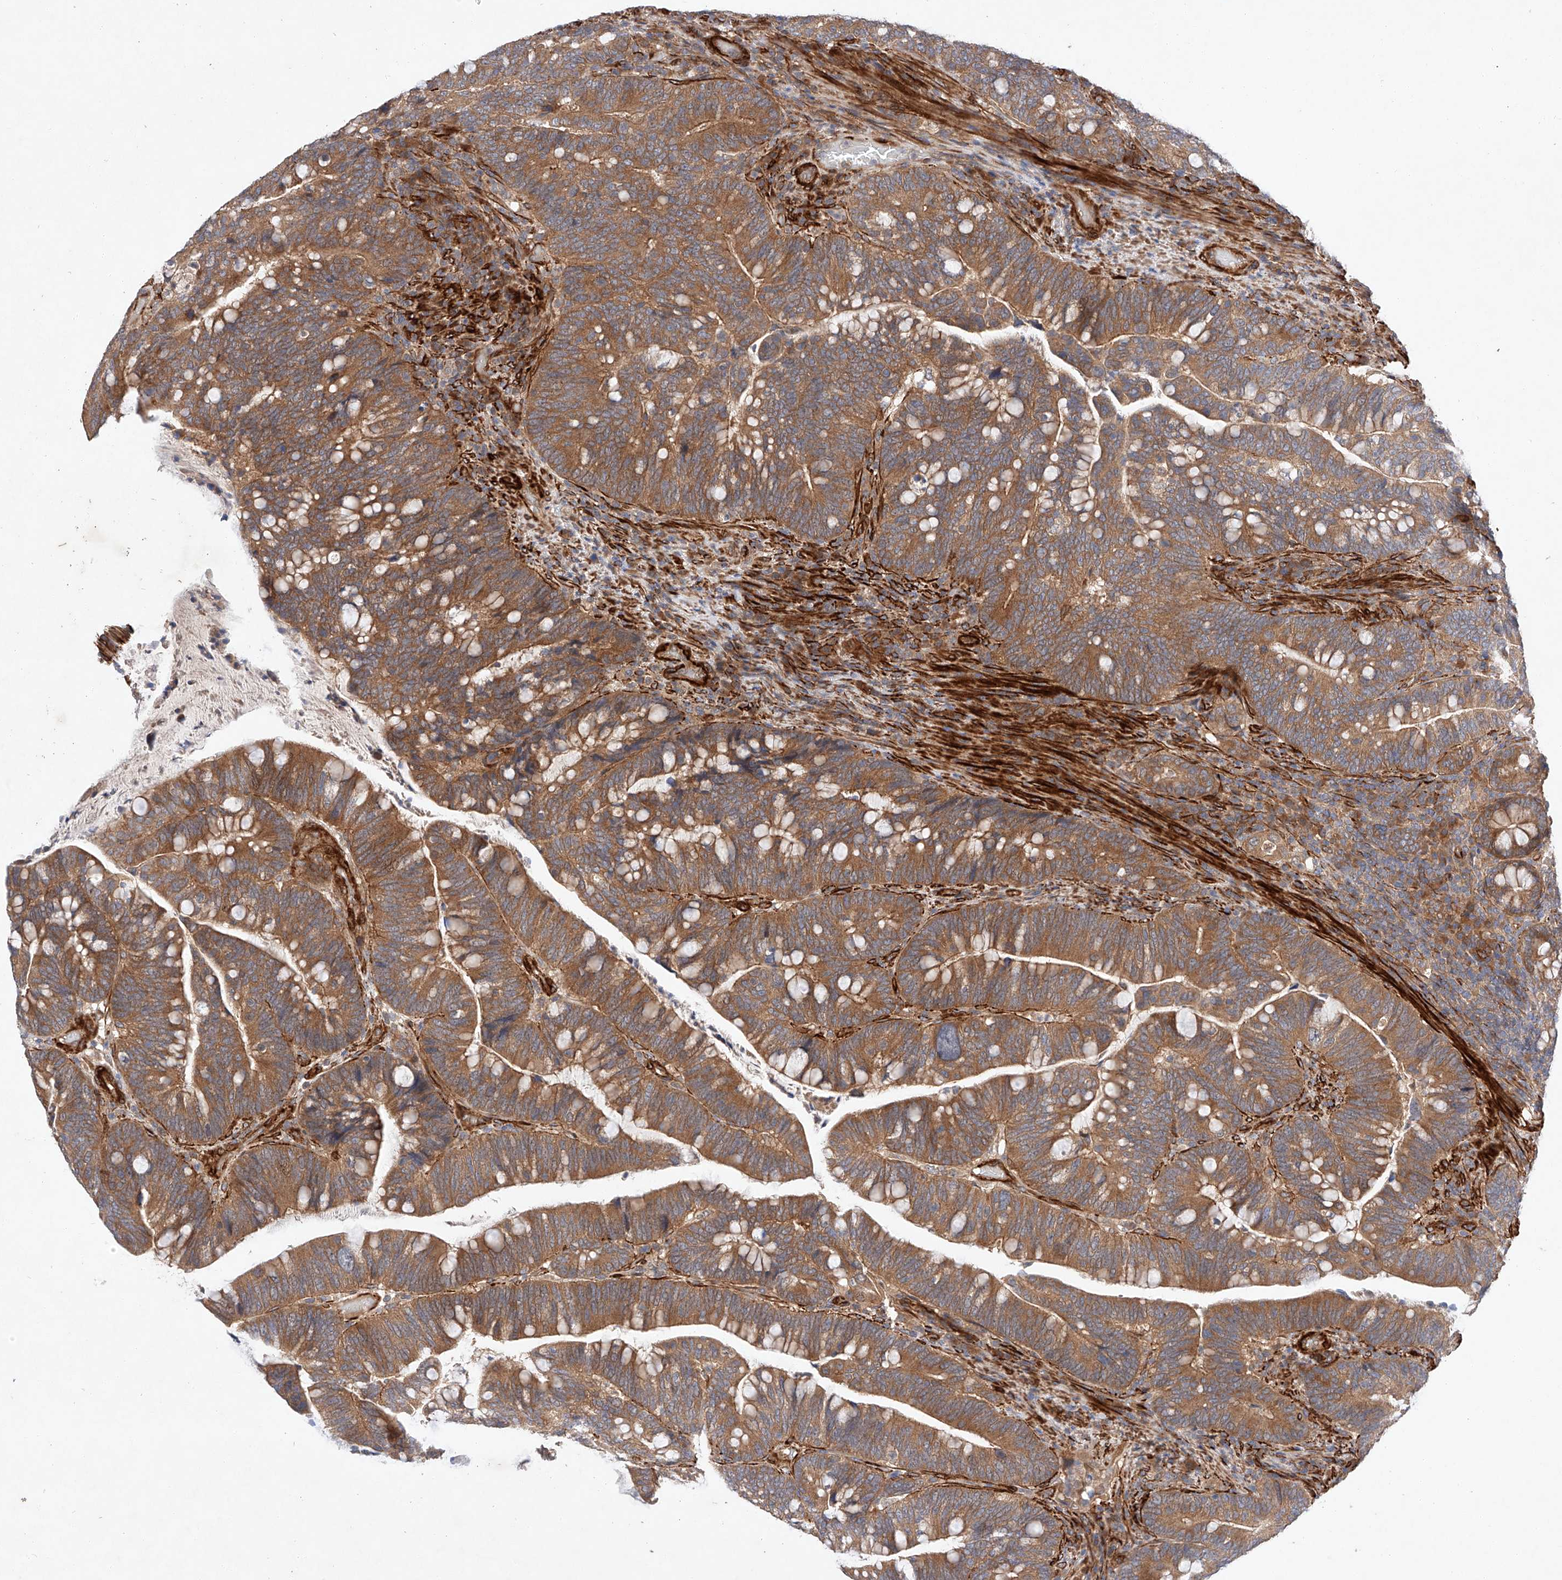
{"staining": {"intensity": "moderate", "quantity": ">75%", "location": "cytoplasmic/membranous"}, "tissue": "colorectal cancer", "cell_type": "Tumor cells", "image_type": "cancer", "snomed": [{"axis": "morphology", "description": "Adenocarcinoma, NOS"}, {"axis": "topography", "description": "Colon"}], "caption": "About >75% of tumor cells in human colorectal cancer (adenocarcinoma) exhibit moderate cytoplasmic/membranous protein staining as visualized by brown immunohistochemical staining.", "gene": "RAB23", "patient": {"sex": "female", "age": 66}}